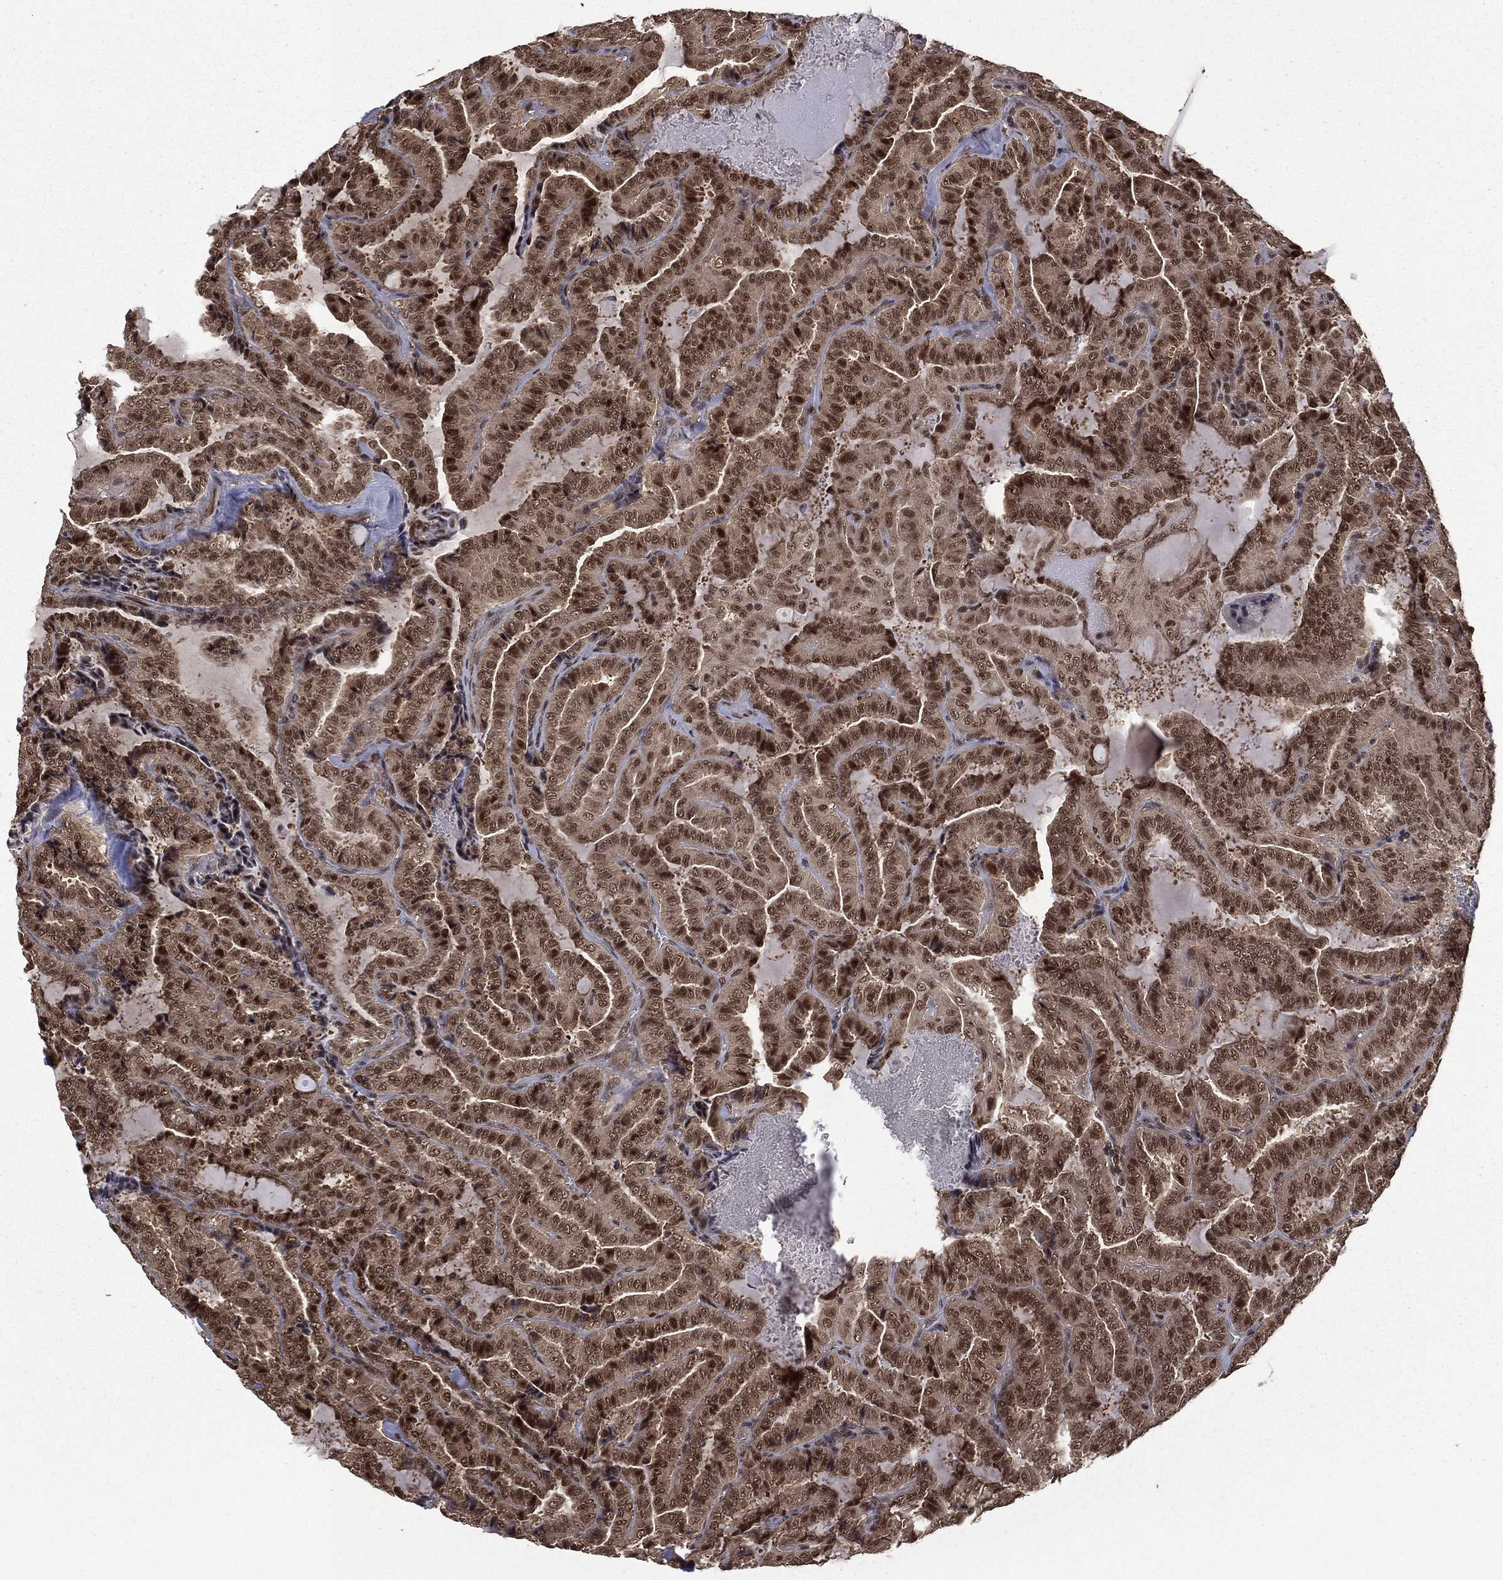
{"staining": {"intensity": "strong", "quantity": "<25%", "location": "nuclear"}, "tissue": "thyroid cancer", "cell_type": "Tumor cells", "image_type": "cancer", "snomed": [{"axis": "morphology", "description": "Papillary adenocarcinoma, NOS"}, {"axis": "topography", "description": "Thyroid gland"}], "caption": "Thyroid papillary adenocarcinoma stained with DAB (3,3'-diaminobenzidine) immunohistochemistry exhibits medium levels of strong nuclear staining in about <25% of tumor cells.", "gene": "JMJD6", "patient": {"sex": "female", "age": 39}}